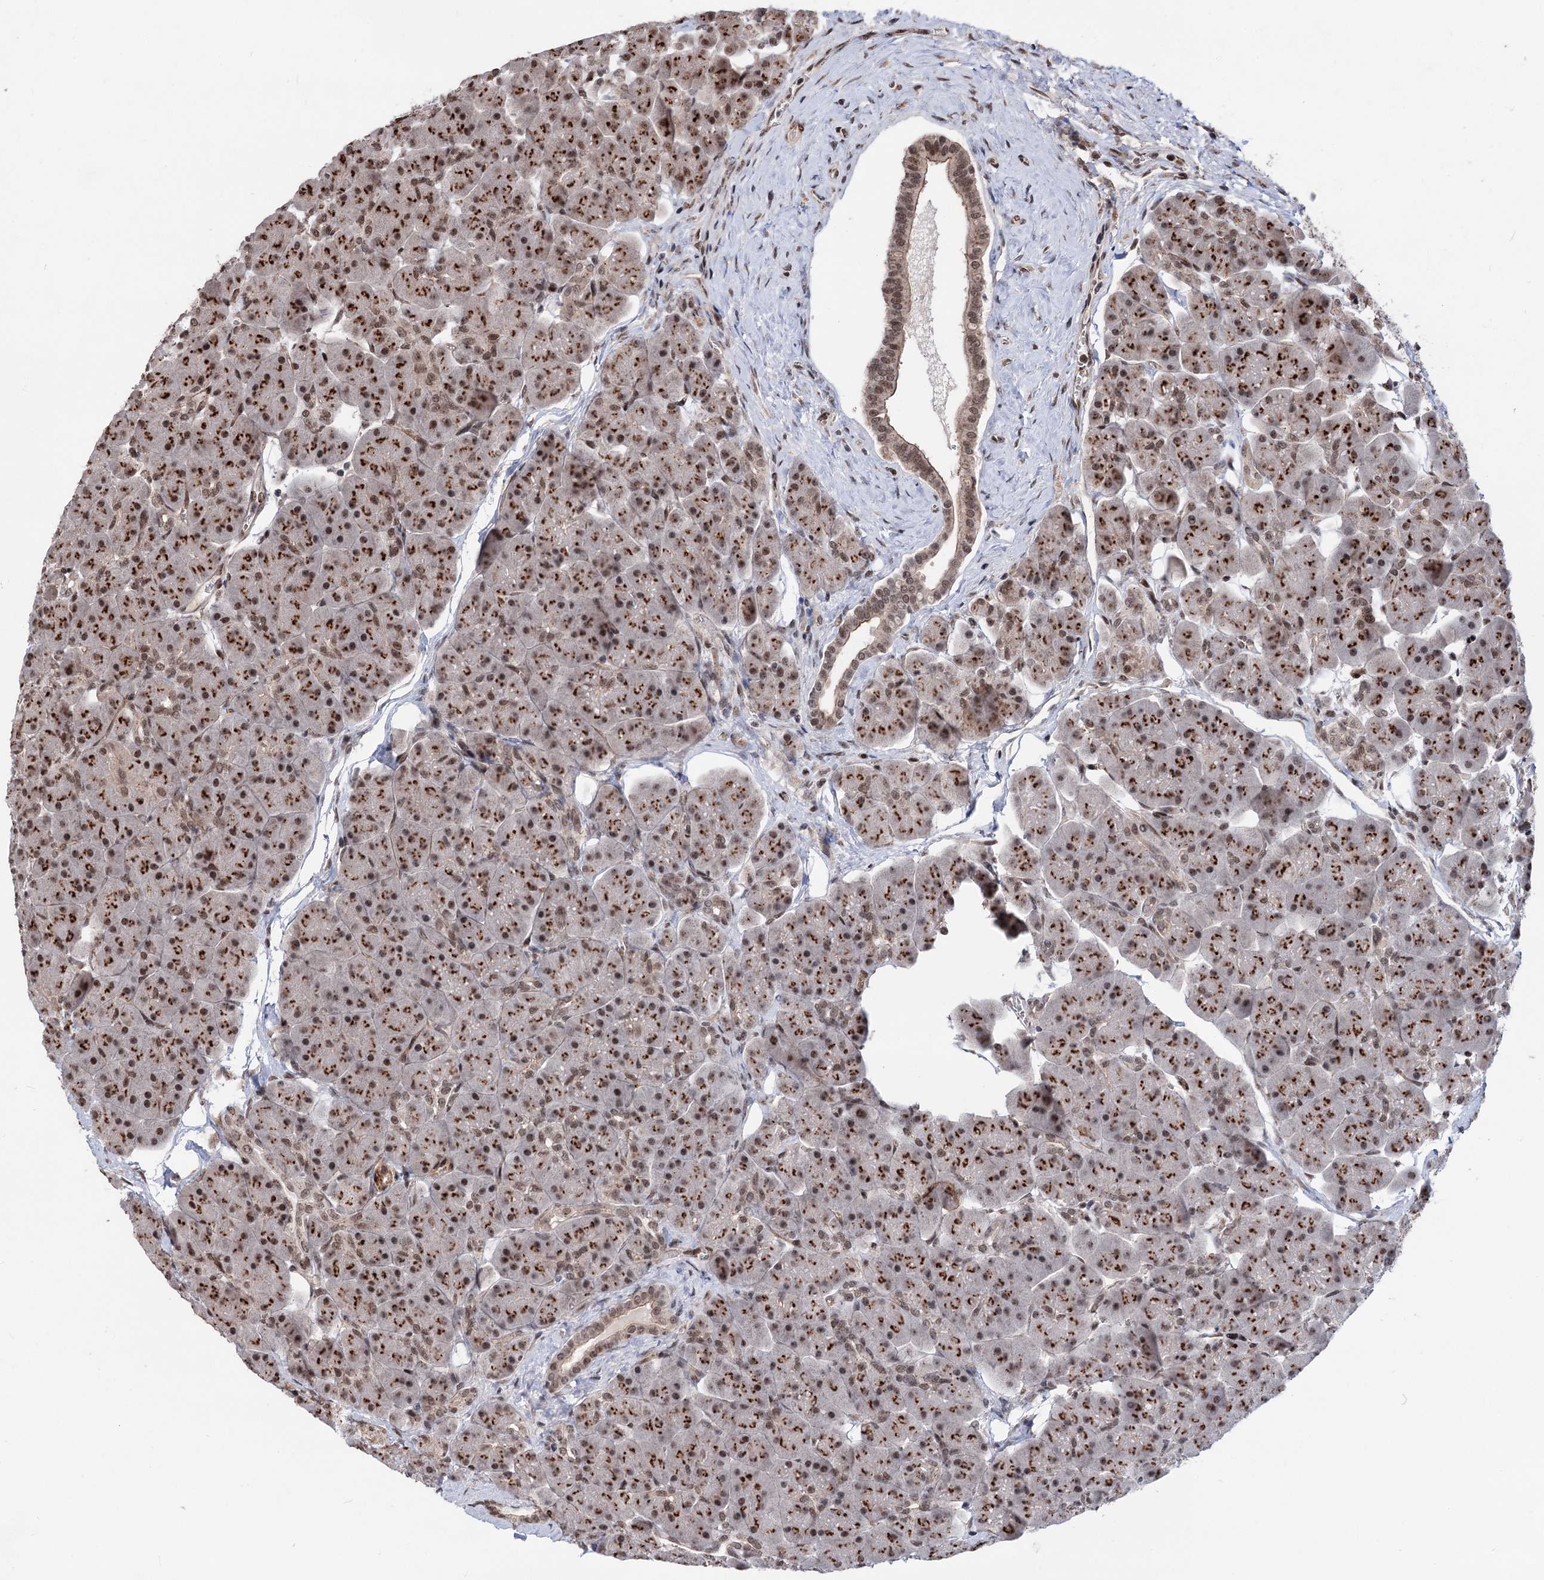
{"staining": {"intensity": "strong", "quantity": ">75%", "location": "cytoplasmic/membranous,nuclear"}, "tissue": "pancreas", "cell_type": "Exocrine glandular cells", "image_type": "normal", "snomed": [{"axis": "morphology", "description": "Normal tissue, NOS"}, {"axis": "topography", "description": "Pancreas"}], "caption": "Strong cytoplasmic/membranous,nuclear protein staining is identified in about >75% of exocrine glandular cells in pancreas. Using DAB (3,3'-diaminobenzidine) (brown) and hematoxylin (blue) stains, captured at high magnification using brightfield microscopy.", "gene": "MAML1", "patient": {"sex": "male", "age": 66}}